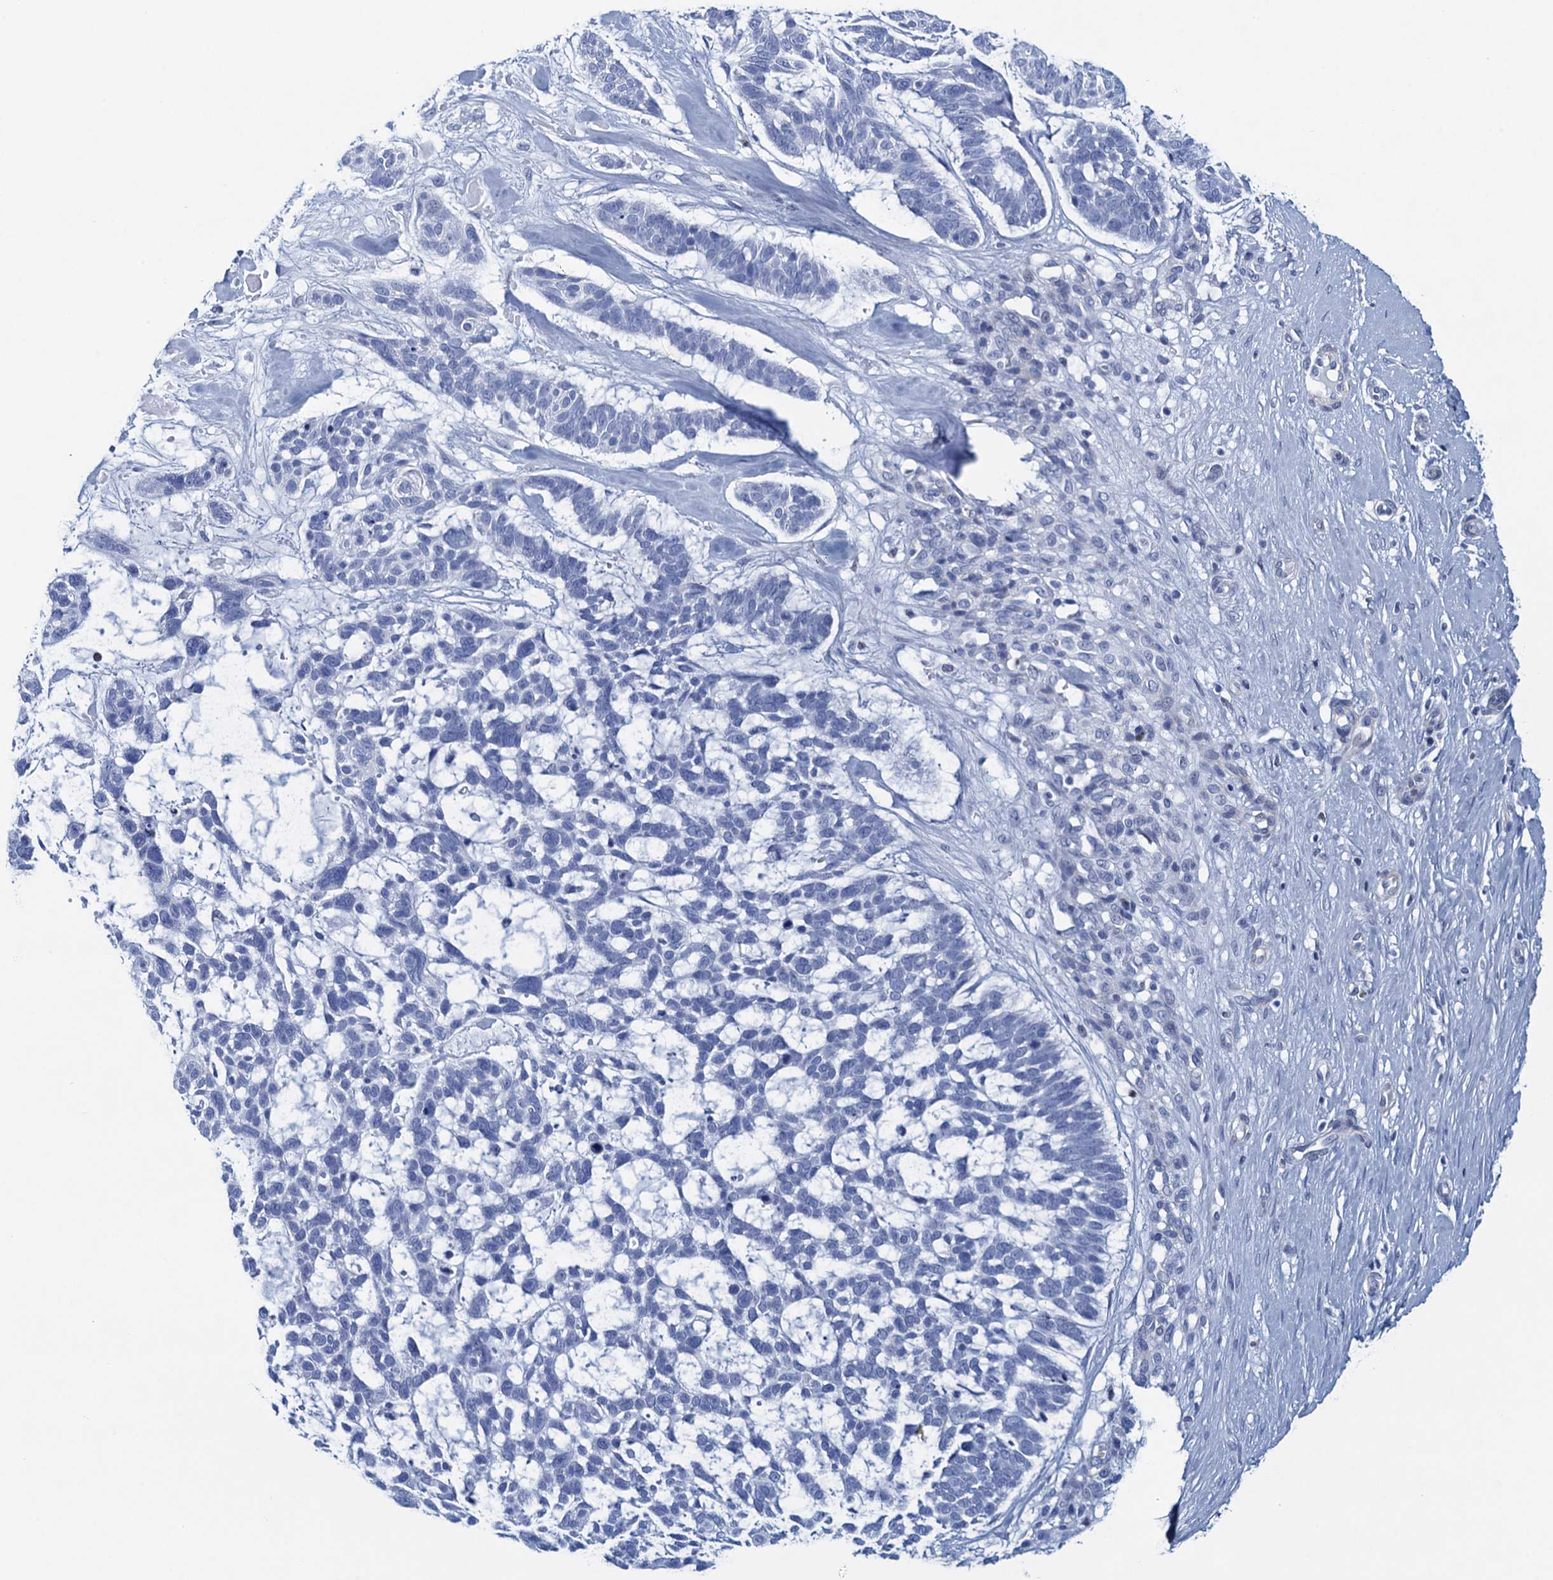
{"staining": {"intensity": "negative", "quantity": "none", "location": "none"}, "tissue": "skin cancer", "cell_type": "Tumor cells", "image_type": "cancer", "snomed": [{"axis": "morphology", "description": "Basal cell carcinoma"}, {"axis": "topography", "description": "Skin"}], "caption": "DAB immunohistochemical staining of skin basal cell carcinoma shows no significant expression in tumor cells.", "gene": "RHCG", "patient": {"sex": "male", "age": 88}}